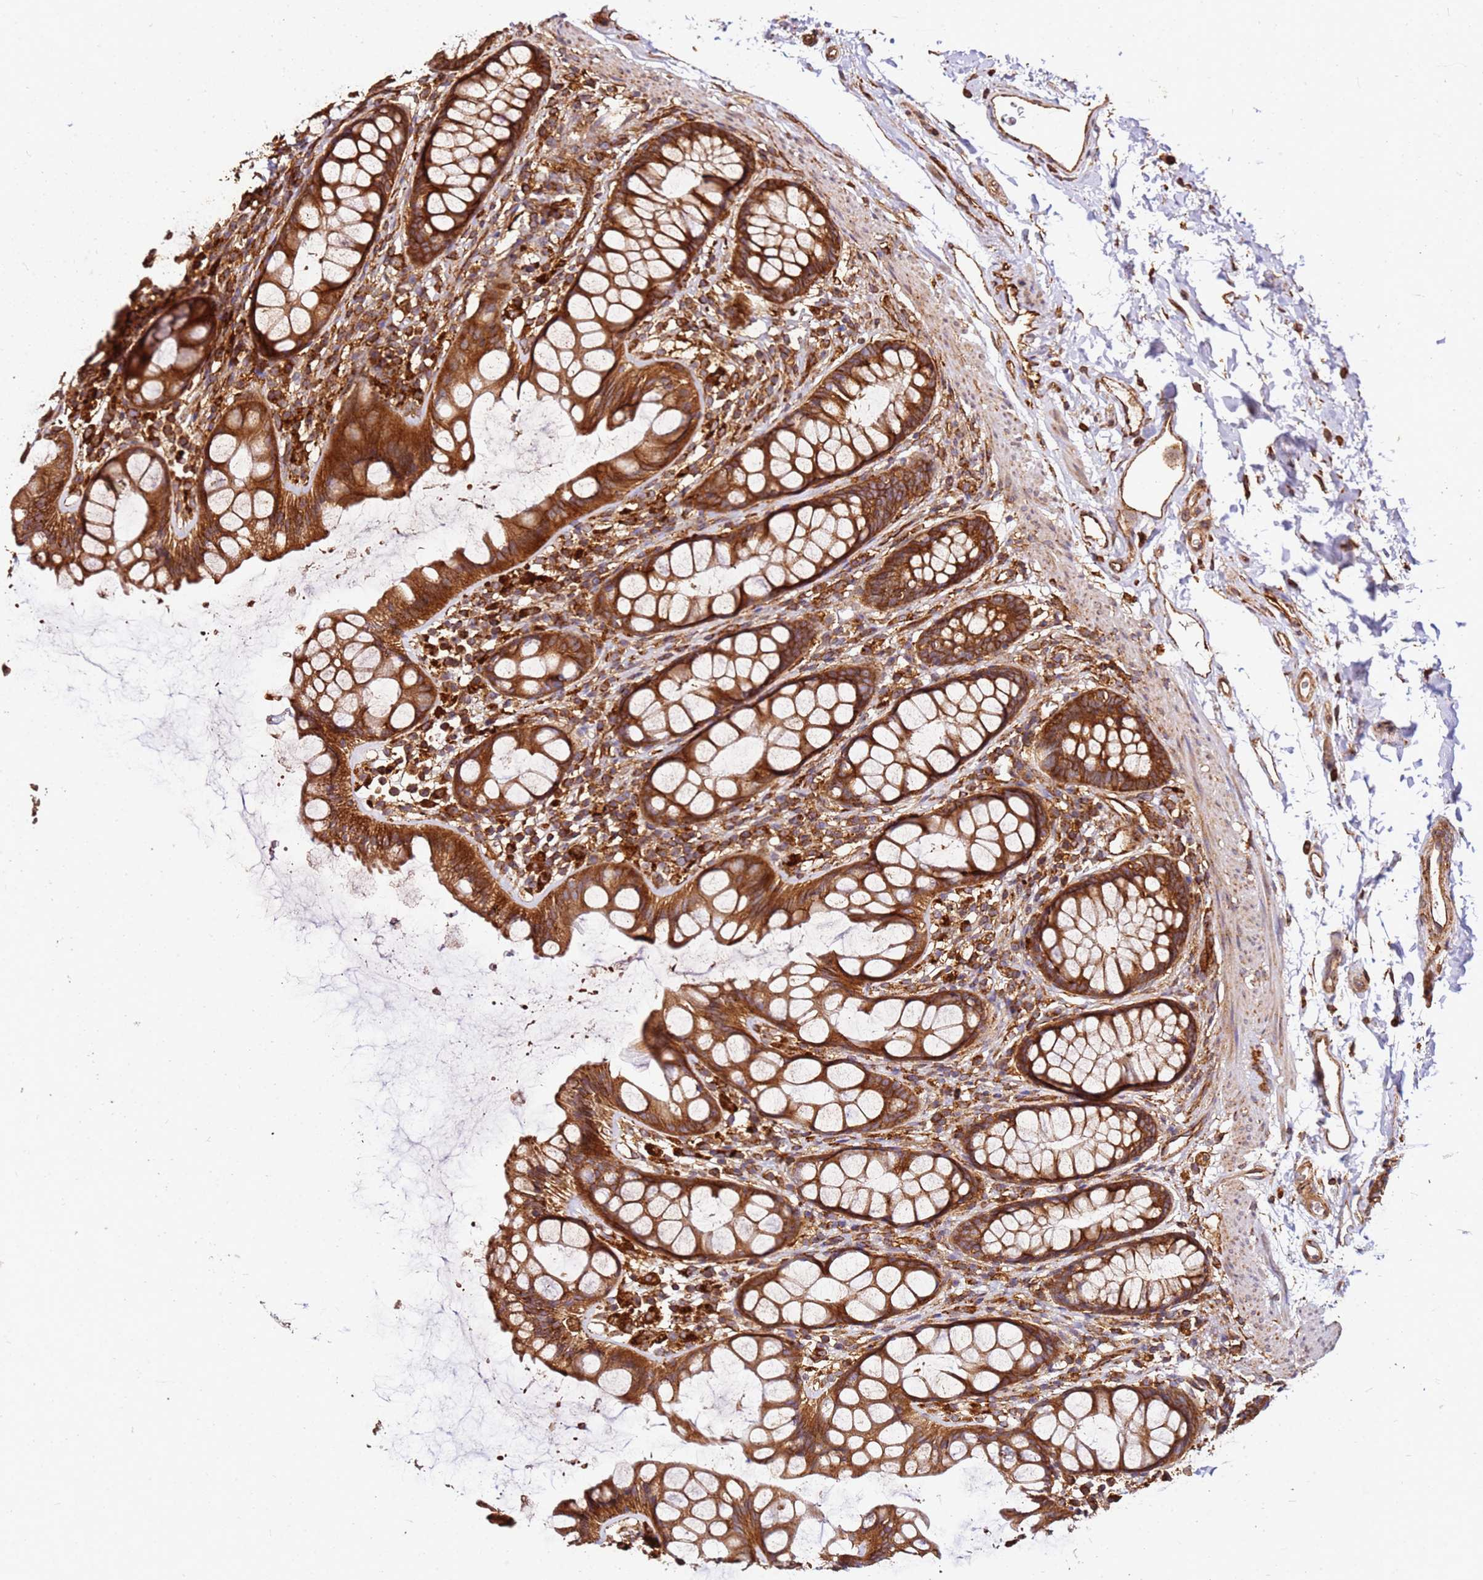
{"staining": {"intensity": "strong", "quantity": ">75%", "location": "cytoplasmic/membranous"}, "tissue": "rectum", "cell_type": "Glandular cells", "image_type": "normal", "snomed": [{"axis": "morphology", "description": "Normal tissue, NOS"}, {"axis": "topography", "description": "Rectum"}], "caption": "A brown stain shows strong cytoplasmic/membranous staining of a protein in glandular cells of benign rectum.", "gene": "DVL3", "patient": {"sex": "female", "age": 65}}